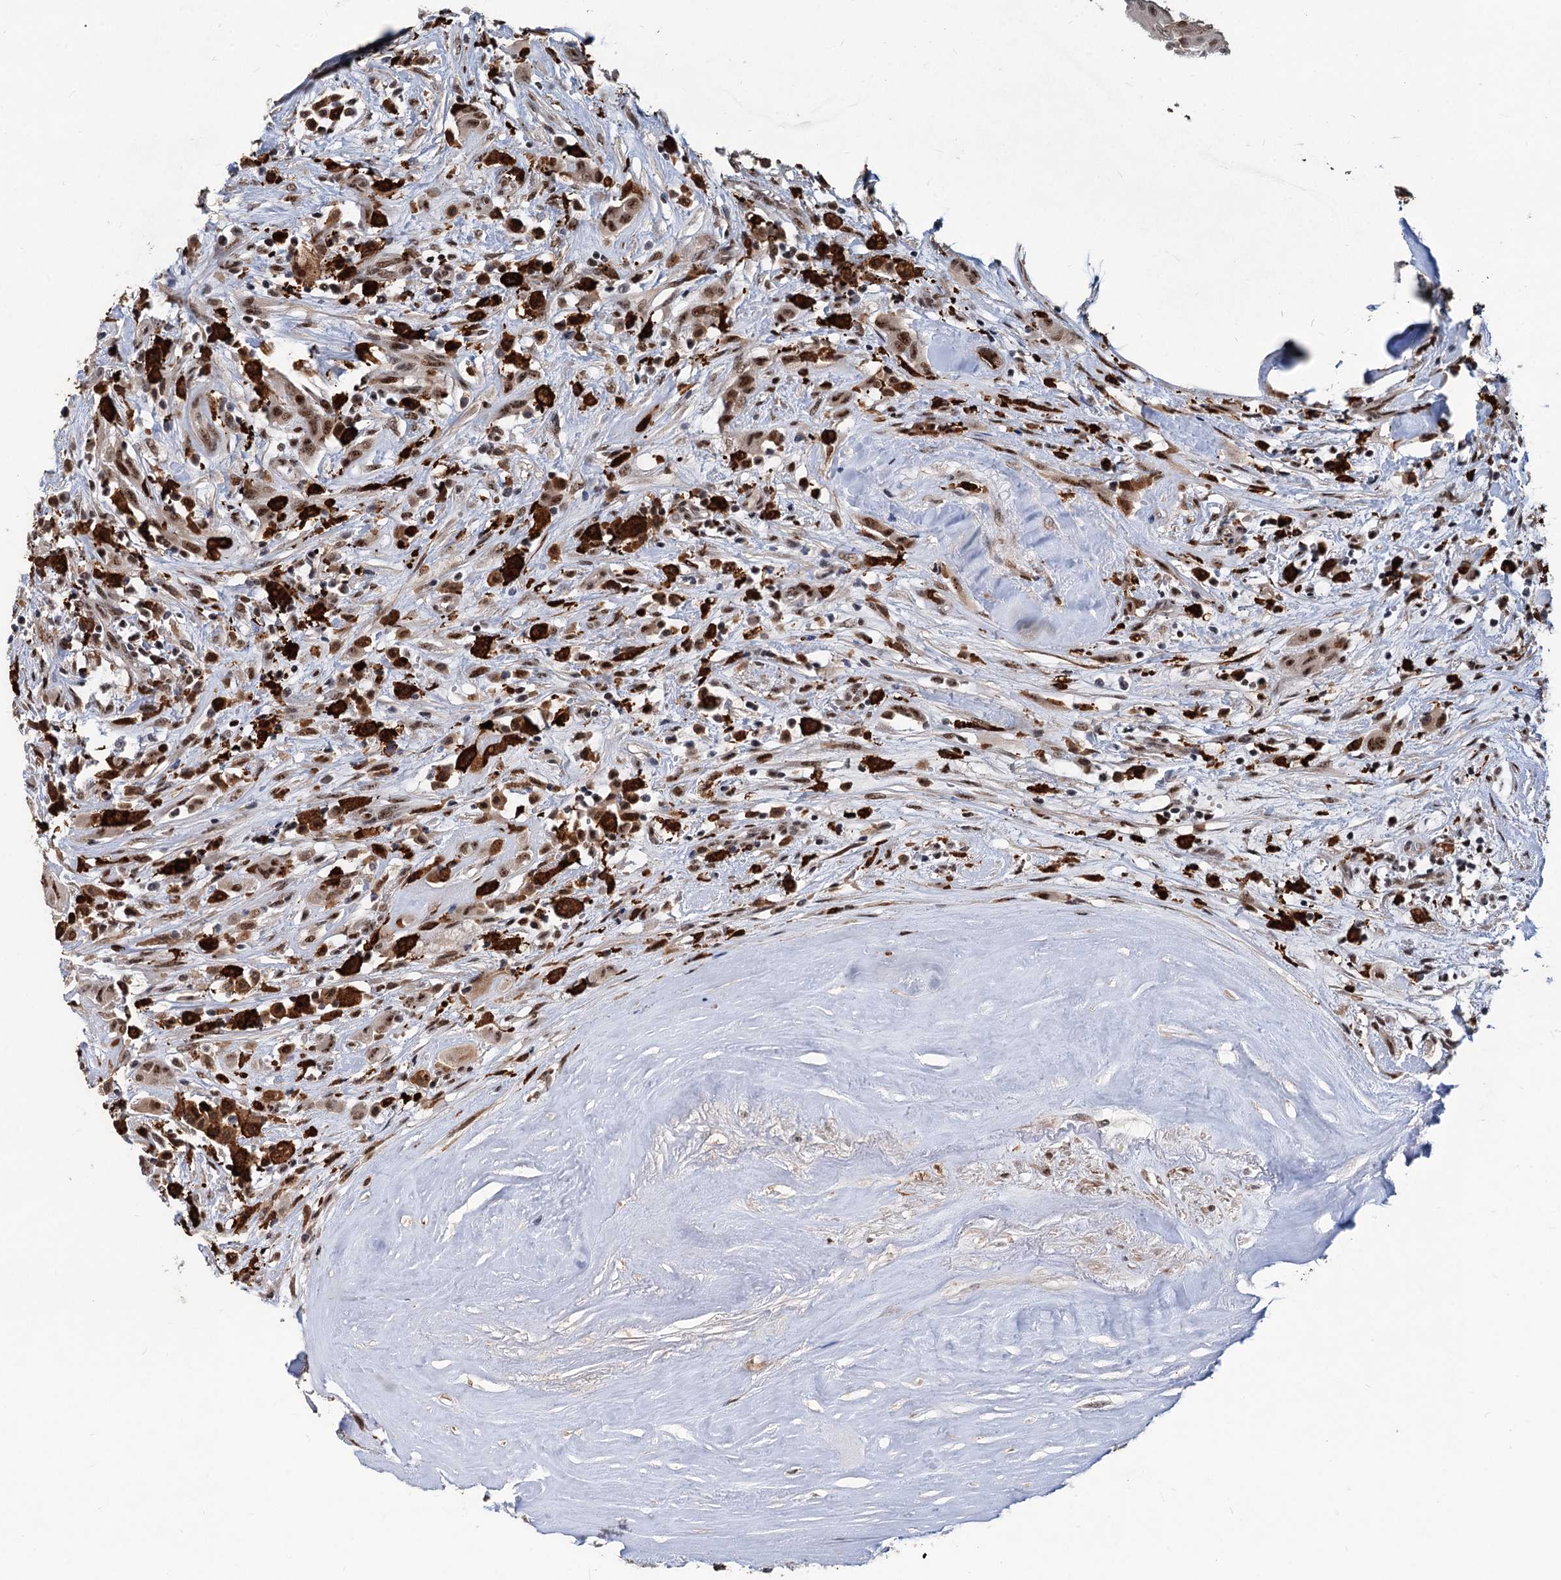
{"staining": {"intensity": "moderate", "quantity": ">75%", "location": "nuclear"}, "tissue": "thyroid cancer", "cell_type": "Tumor cells", "image_type": "cancer", "snomed": [{"axis": "morphology", "description": "Papillary adenocarcinoma, NOS"}, {"axis": "topography", "description": "Thyroid gland"}], "caption": "Moderate nuclear positivity for a protein is identified in about >75% of tumor cells of thyroid cancer (papillary adenocarcinoma) using immunohistochemistry (IHC).", "gene": "PHF8", "patient": {"sex": "female", "age": 59}}